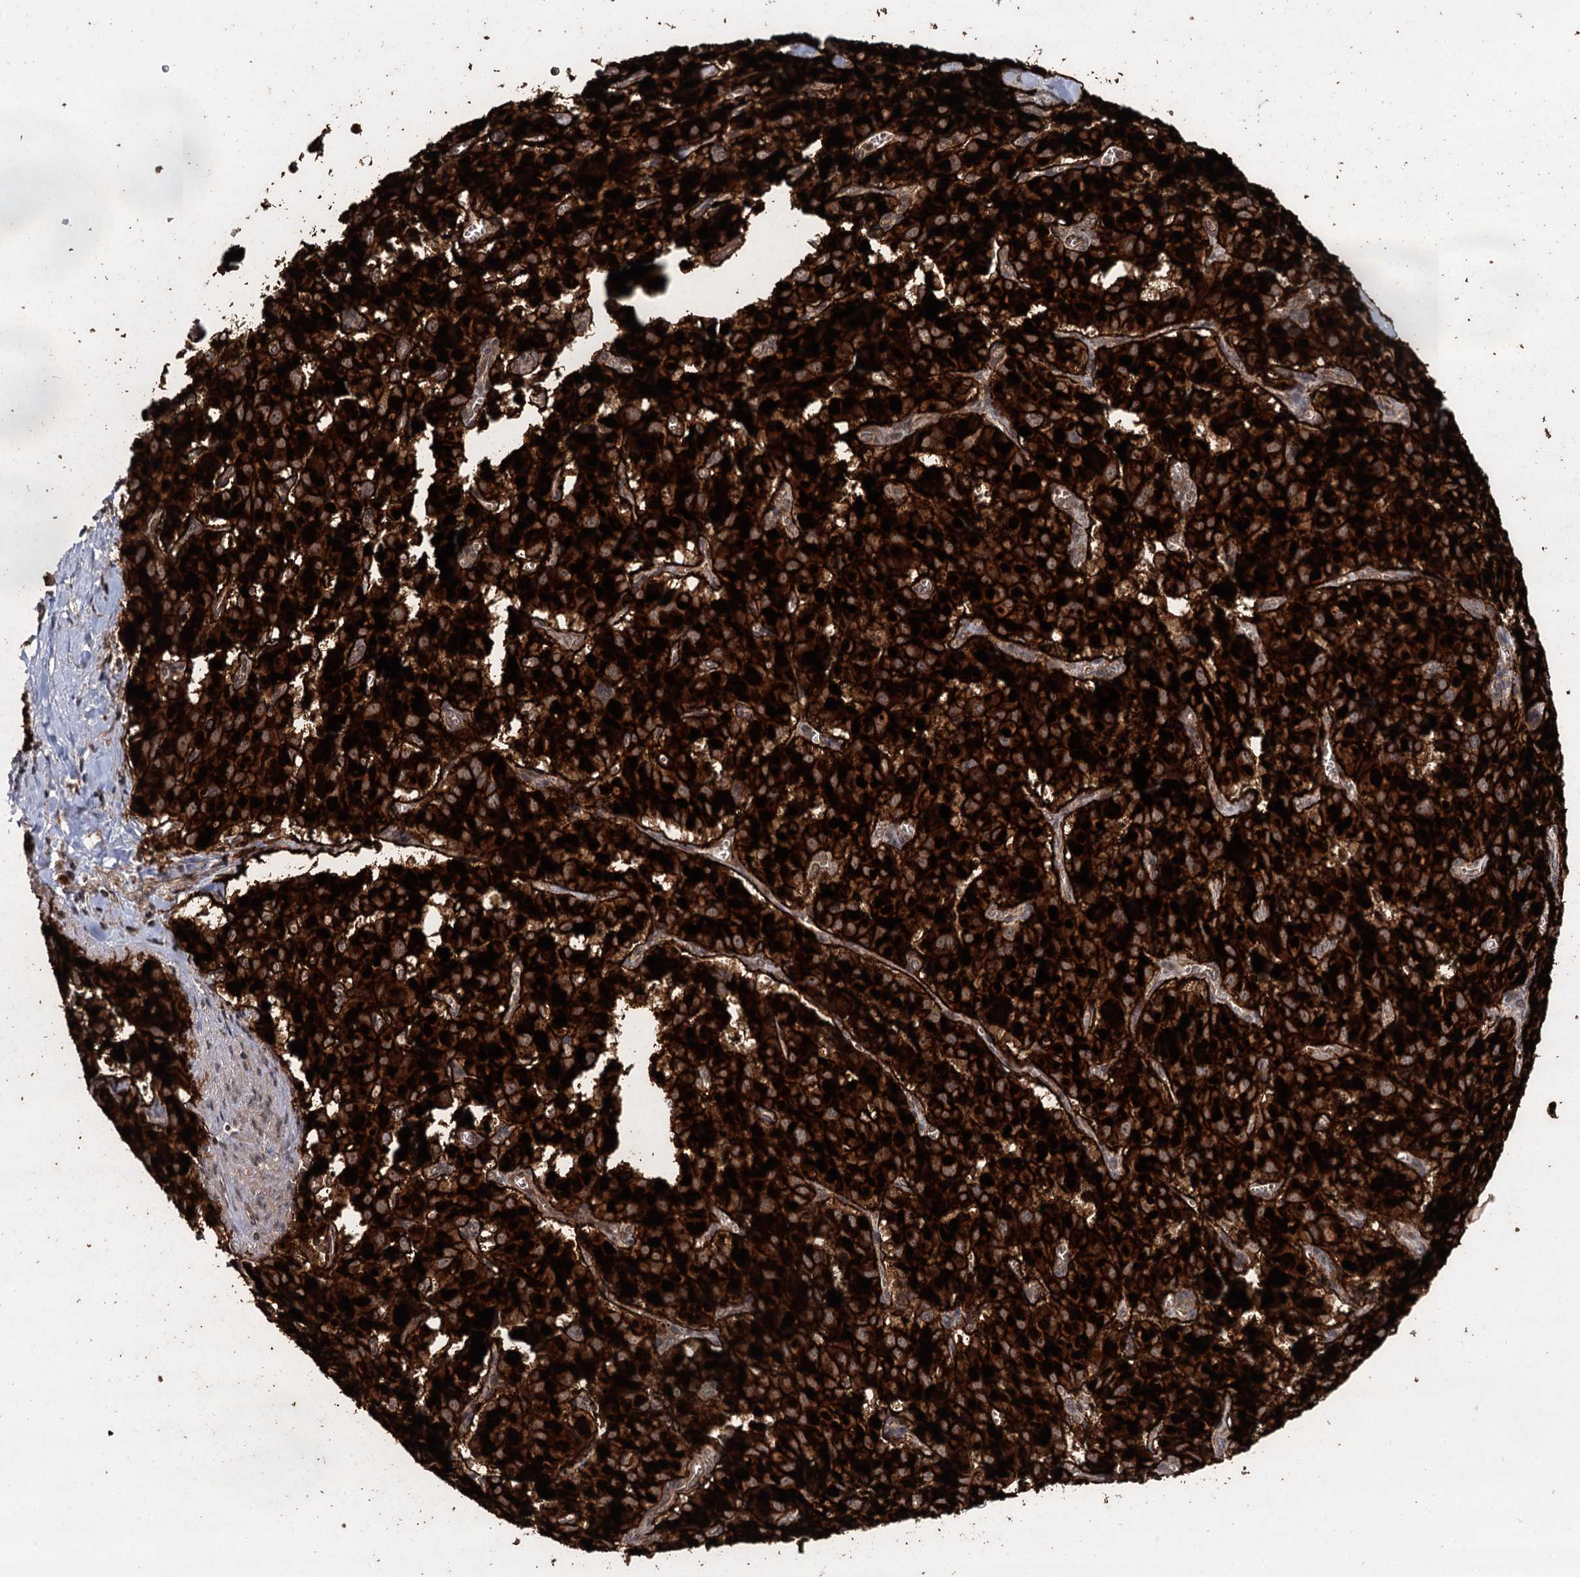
{"staining": {"intensity": "strong", "quantity": ">75%", "location": "cytoplasmic/membranous"}, "tissue": "pancreatic cancer", "cell_type": "Tumor cells", "image_type": "cancer", "snomed": [{"axis": "morphology", "description": "Adenocarcinoma, NOS"}, {"axis": "topography", "description": "Pancreas"}], "caption": "A brown stain labels strong cytoplasmic/membranous staining of a protein in adenocarcinoma (pancreatic) tumor cells.", "gene": "SVIP", "patient": {"sex": "male", "age": 65}}